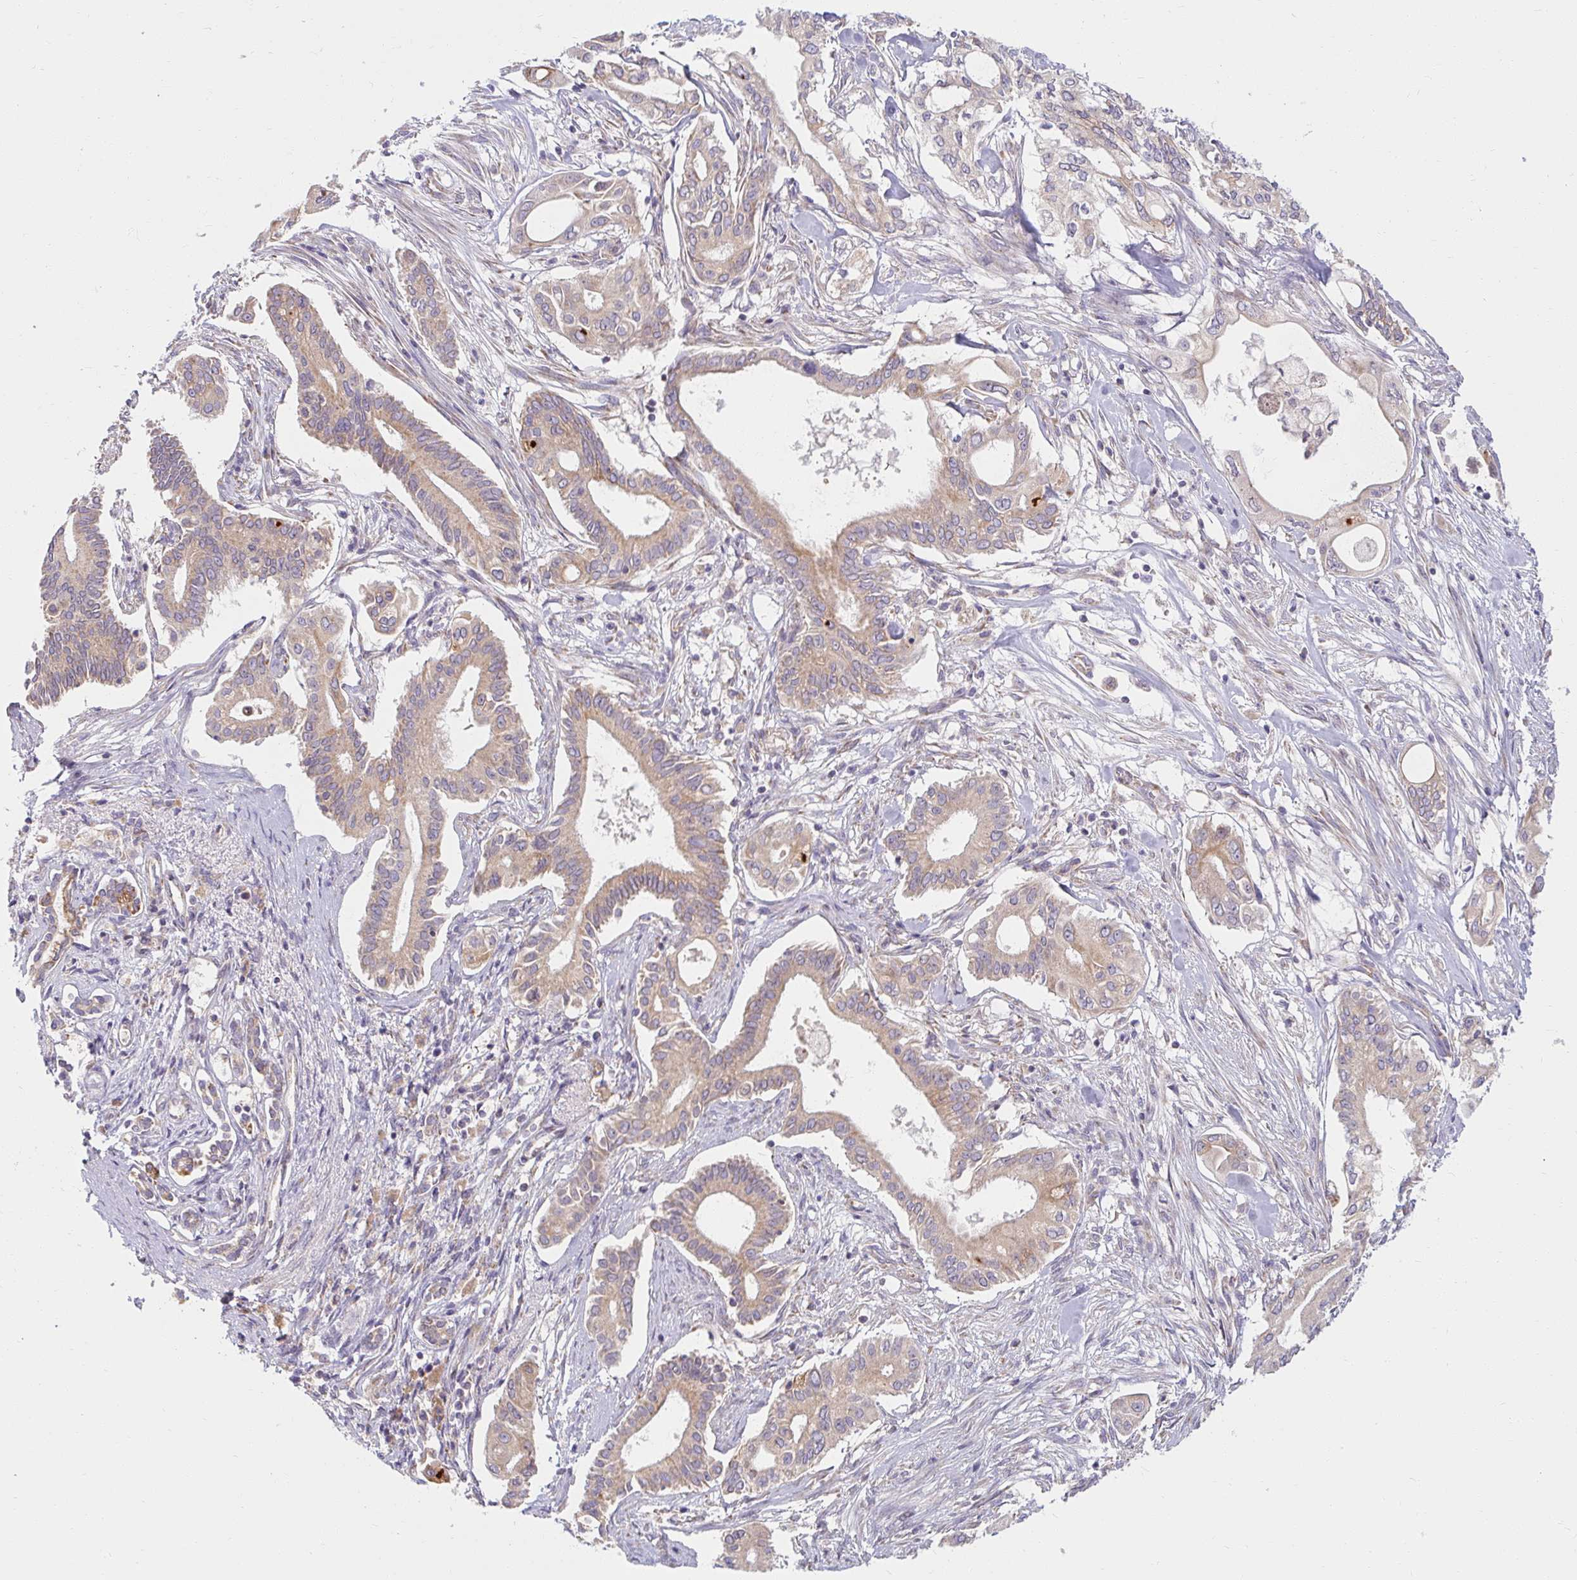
{"staining": {"intensity": "weak", "quantity": ">75%", "location": "cytoplasmic/membranous"}, "tissue": "pancreatic cancer", "cell_type": "Tumor cells", "image_type": "cancer", "snomed": [{"axis": "morphology", "description": "Adenocarcinoma, NOS"}, {"axis": "topography", "description": "Pancreas"}], "caption": "Immunohistochemistry (IHC) micrograph of neoplastic tissue: pancreatic cancer (adenocarcinoma) stained using immunohistochemistry (IHC) displays low levels of weak protein expression localized specifically in the cytoplasmic/membranous of tumor cells, appearing as a cytoplasmic/membranous brown color.", "gene": "SKP2", "patient": {"sex": "female", "age": 68}}